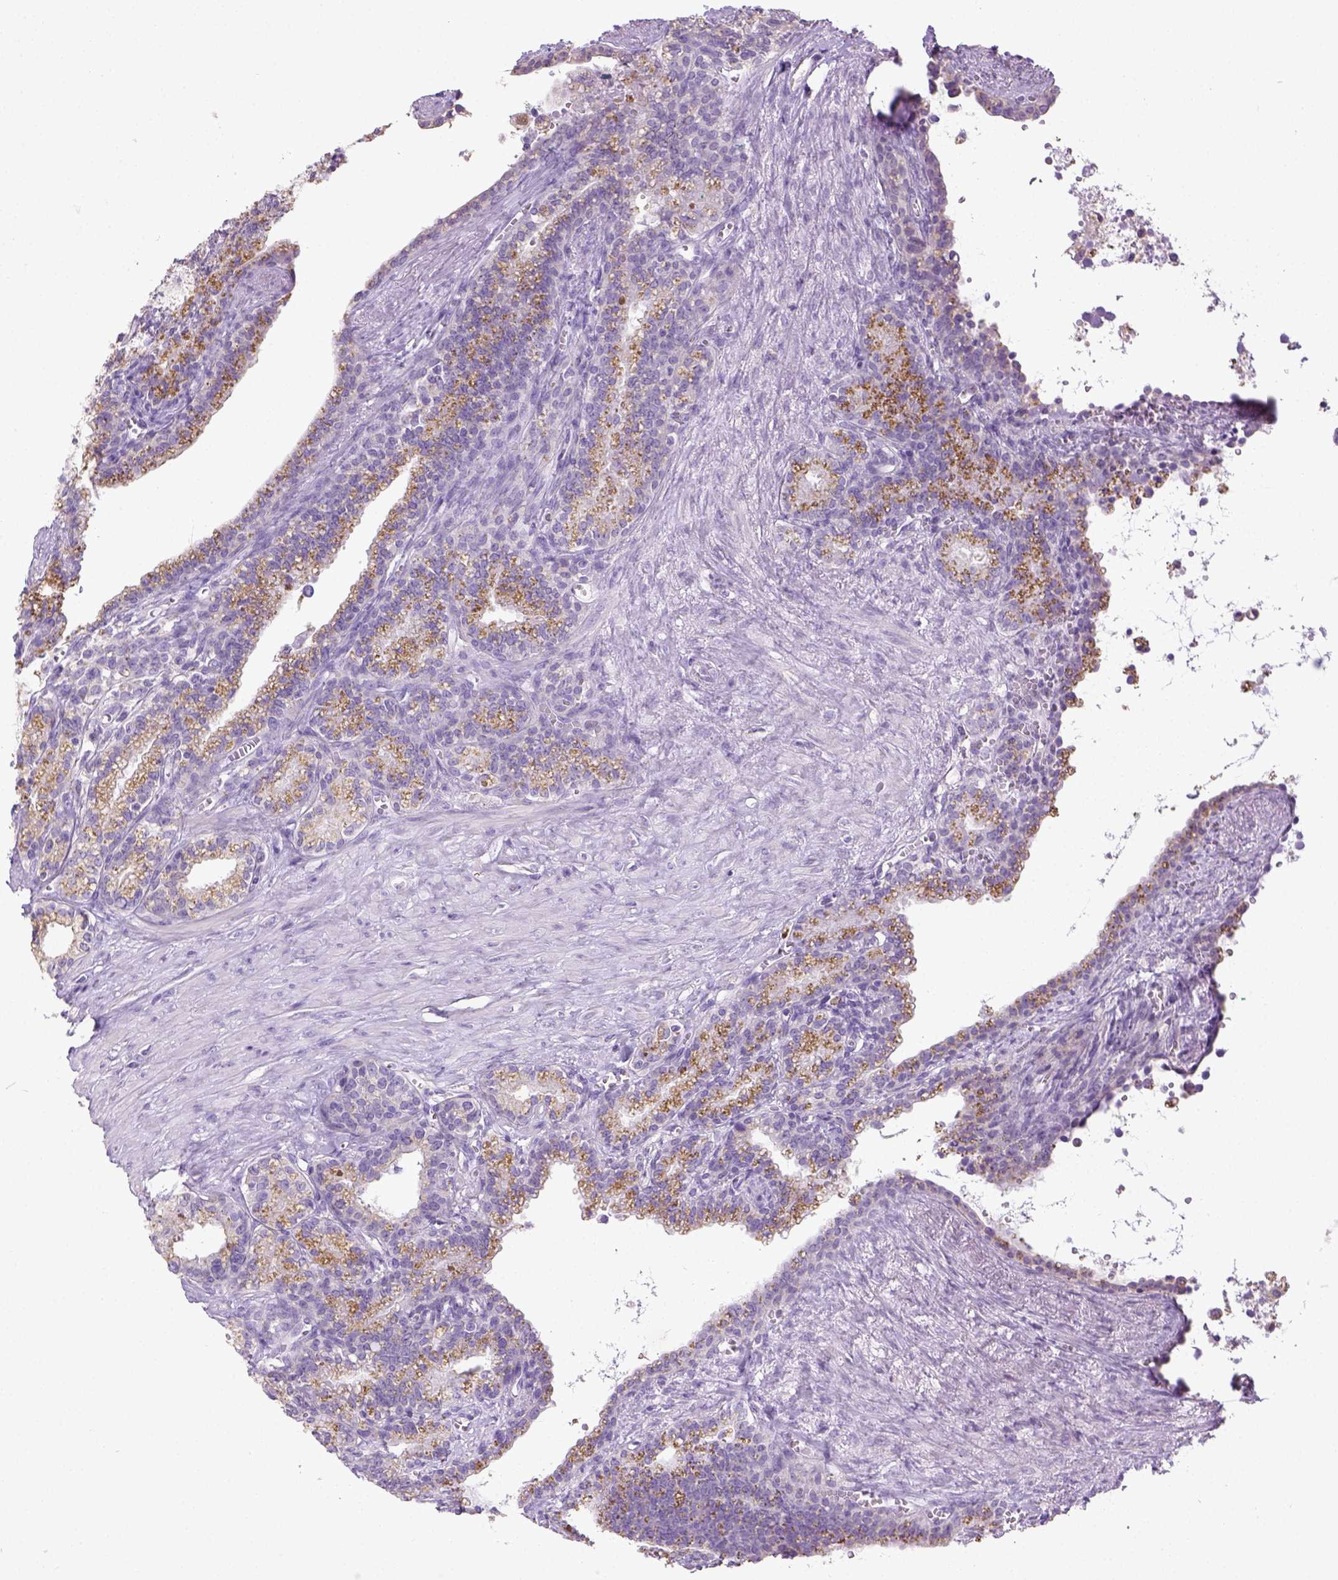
{"staining": {"intensity": "negative", "quantity": "none", "location": "none"}, "tissue": "seminal vesicle", "cell_type": "Glandular cells", "image_type": "normal", "snomed": [{"axis": "morphology", "description": "Normal tissue, NOS"}, {"axis": "morphology", "description": "Urothelial carcinoma, NOS"}, {"axis": "topography", "description": "Urinary bladder"}, {"axis": "topography", "description": "Seminal veicle"}], "caption": "This is a image of immunohistochemistry staining of normal seminal vesicle, which shows no staining in glandular cells. (Immunohistochemistry, brightfield microscopy, high magnification).", "gene": "LGSN", "patient": {"sex": "male", "age": 76}}